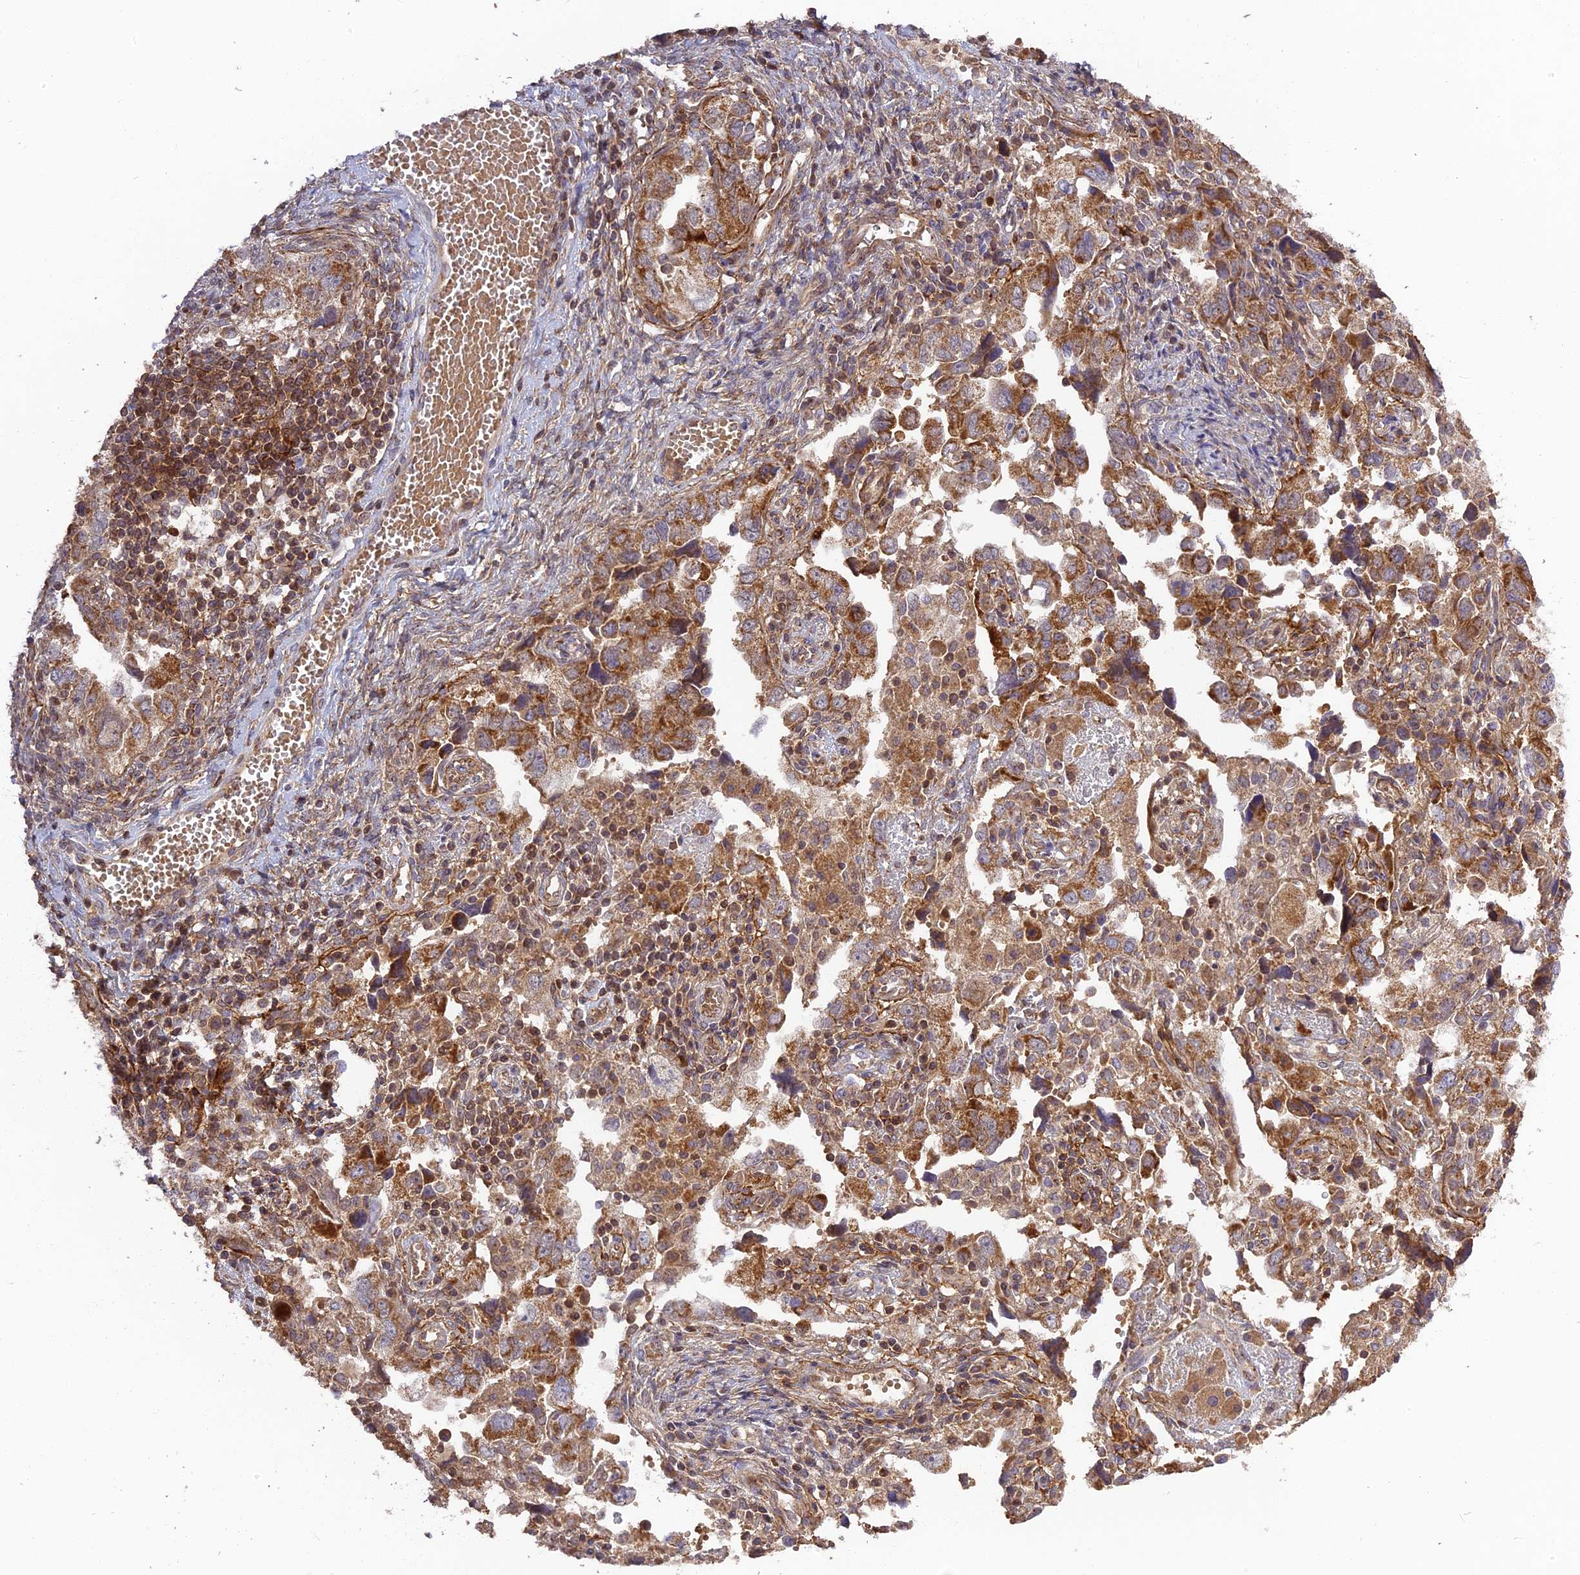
{"staining": {"intensity": "strong", "quantity": "25%-75%", "location": "cytoplasmic/membranous"}, "tissue": "ovarian cancer", "cell_type": "Tumor cells", "image_type": "cancer", "snomed": [{"axis": "morphology", "description": "Carcinoma, NOS"}, {"axis": "morphology", "description": "Cystadenocarcinoma, serous, NOS"}, {"axis": "topography", "description": "Ovary"}], "caption": "Protein staining exhibits strong cytoplasmic/membranous expression in approximately 25%-75% of tumor cells in ovarian cancer.", "gene": "RPIA", "patient": {"sex": "female", "age": 69}}